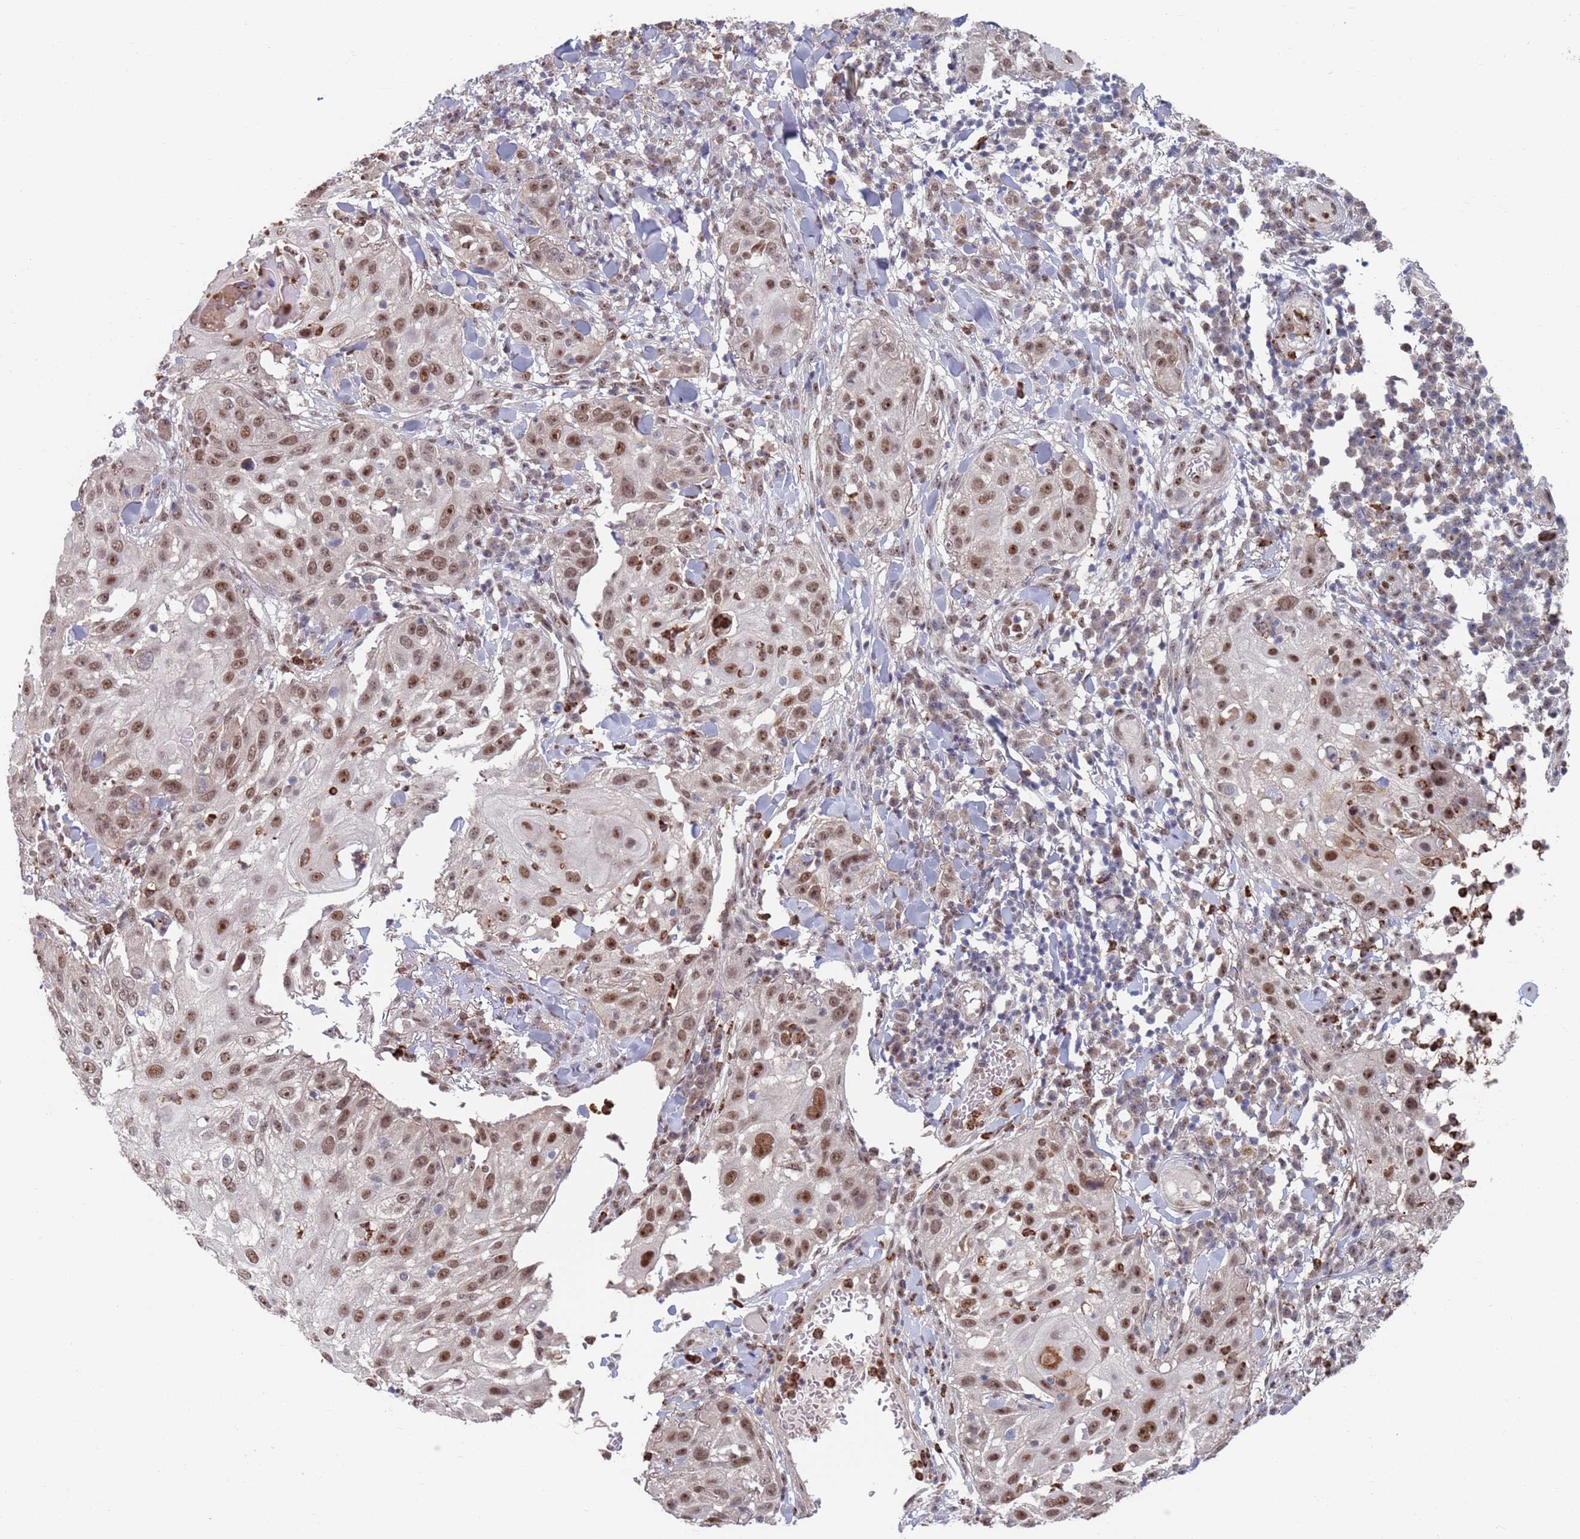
{"staining": {"intensity": "moderate", "quantity": ">75%", "location": "nuclear"}, "tissue": "skin cancer", "cell_type": "Tumor cells", "image_type": "cancer", "snomed": [{"axis": "morphology", "description": "Squamous cell carcinoma, NOS"}, {"axis": "topography", "description": "Skin"}], "caption": "Immunohistochemistry (IHC) (DAB) staining of human skin cancer (squamous cell carcinoma) demonstrates moderate nuclear protein positivity in about >75% of tumor cells.", "gene": "RPP25", "patient": {"sex": "female", "age": 44}}